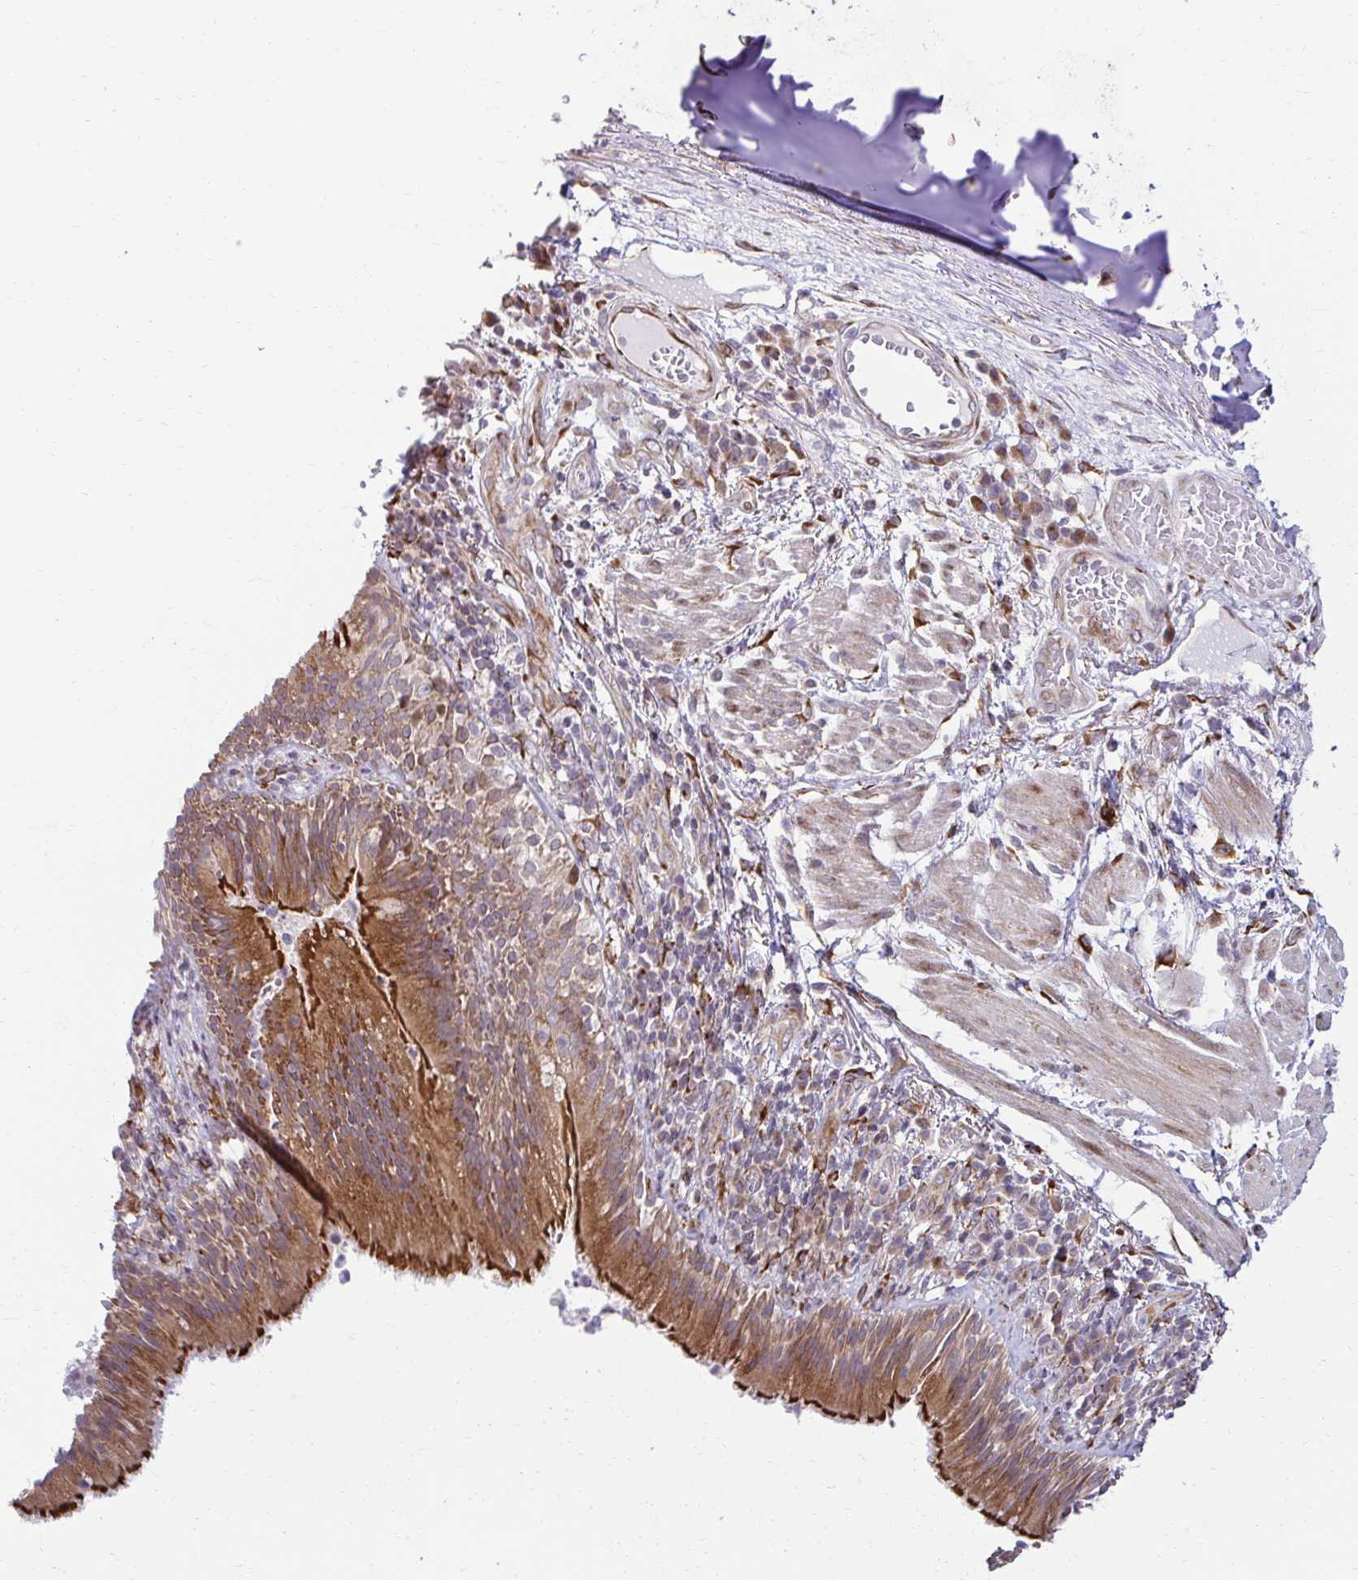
{"staining": {"intensity": "strong", "quantity": ">75%", "location": "cytoplasmic/membranous"}, "tissue": "bronchus", "cell_type": "Respiratory epithelial cells", "image_type": "normal", "snomed": [{"axis": "morphology", "description": "Normal tissue, NOS"}, {"axis": "topography", "description": "Cartilage tissue"}, {"axis": "topography", "description": "Bronchus"}], "caption": "IHC of unremarkable human bronchus exhibits high levels of strong cytoplasmic/membranous staining in about >75% of respiratory epithelial cells. (Stains: DAB in brown, nuclei in blue, Microscopy: brightfield microscopy at high magnification).", "gene": "HPS1", "patient": {"sex": "male", "age": 56}}